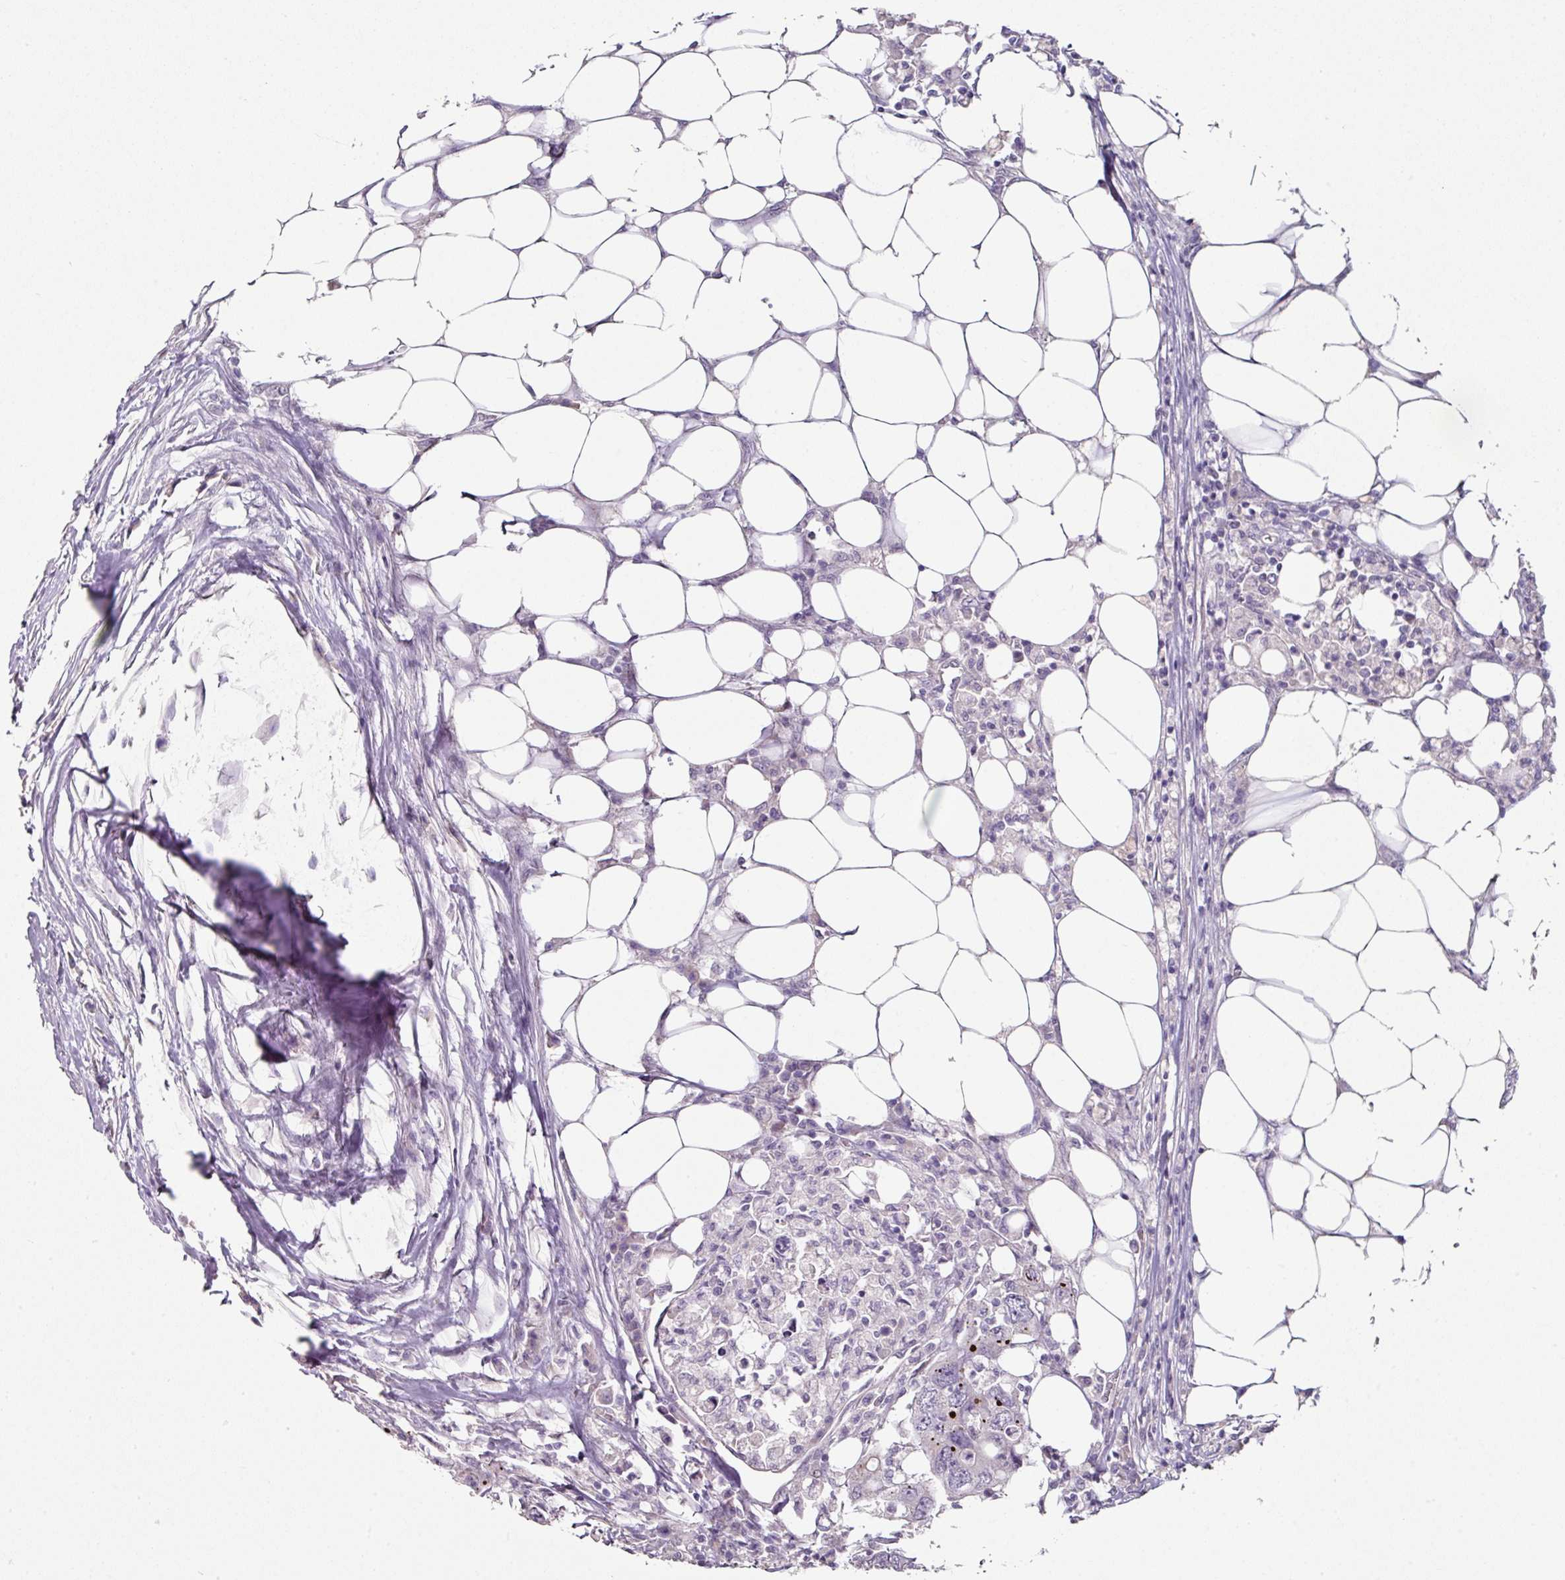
{"staining": {"intensity": "negative", "quantity": "none", "location": "none"}, "tissue": "colorectal cancer", "cell_type": "Tumor cells", "image_type": "cancer", "snomed": [{"axis": "morphology", "description": "Adenocarcinoma, NOS"}, {"axis": "topography", "description": "Colon"}], "caption": "High power microscopy histopathology image of an immunohistochemistry photomicrograph of colorectal cancer, revealing no significant expression in tumor cells.", "gene": "ELK1", "patient": {"sex": "male", "age": 71}}